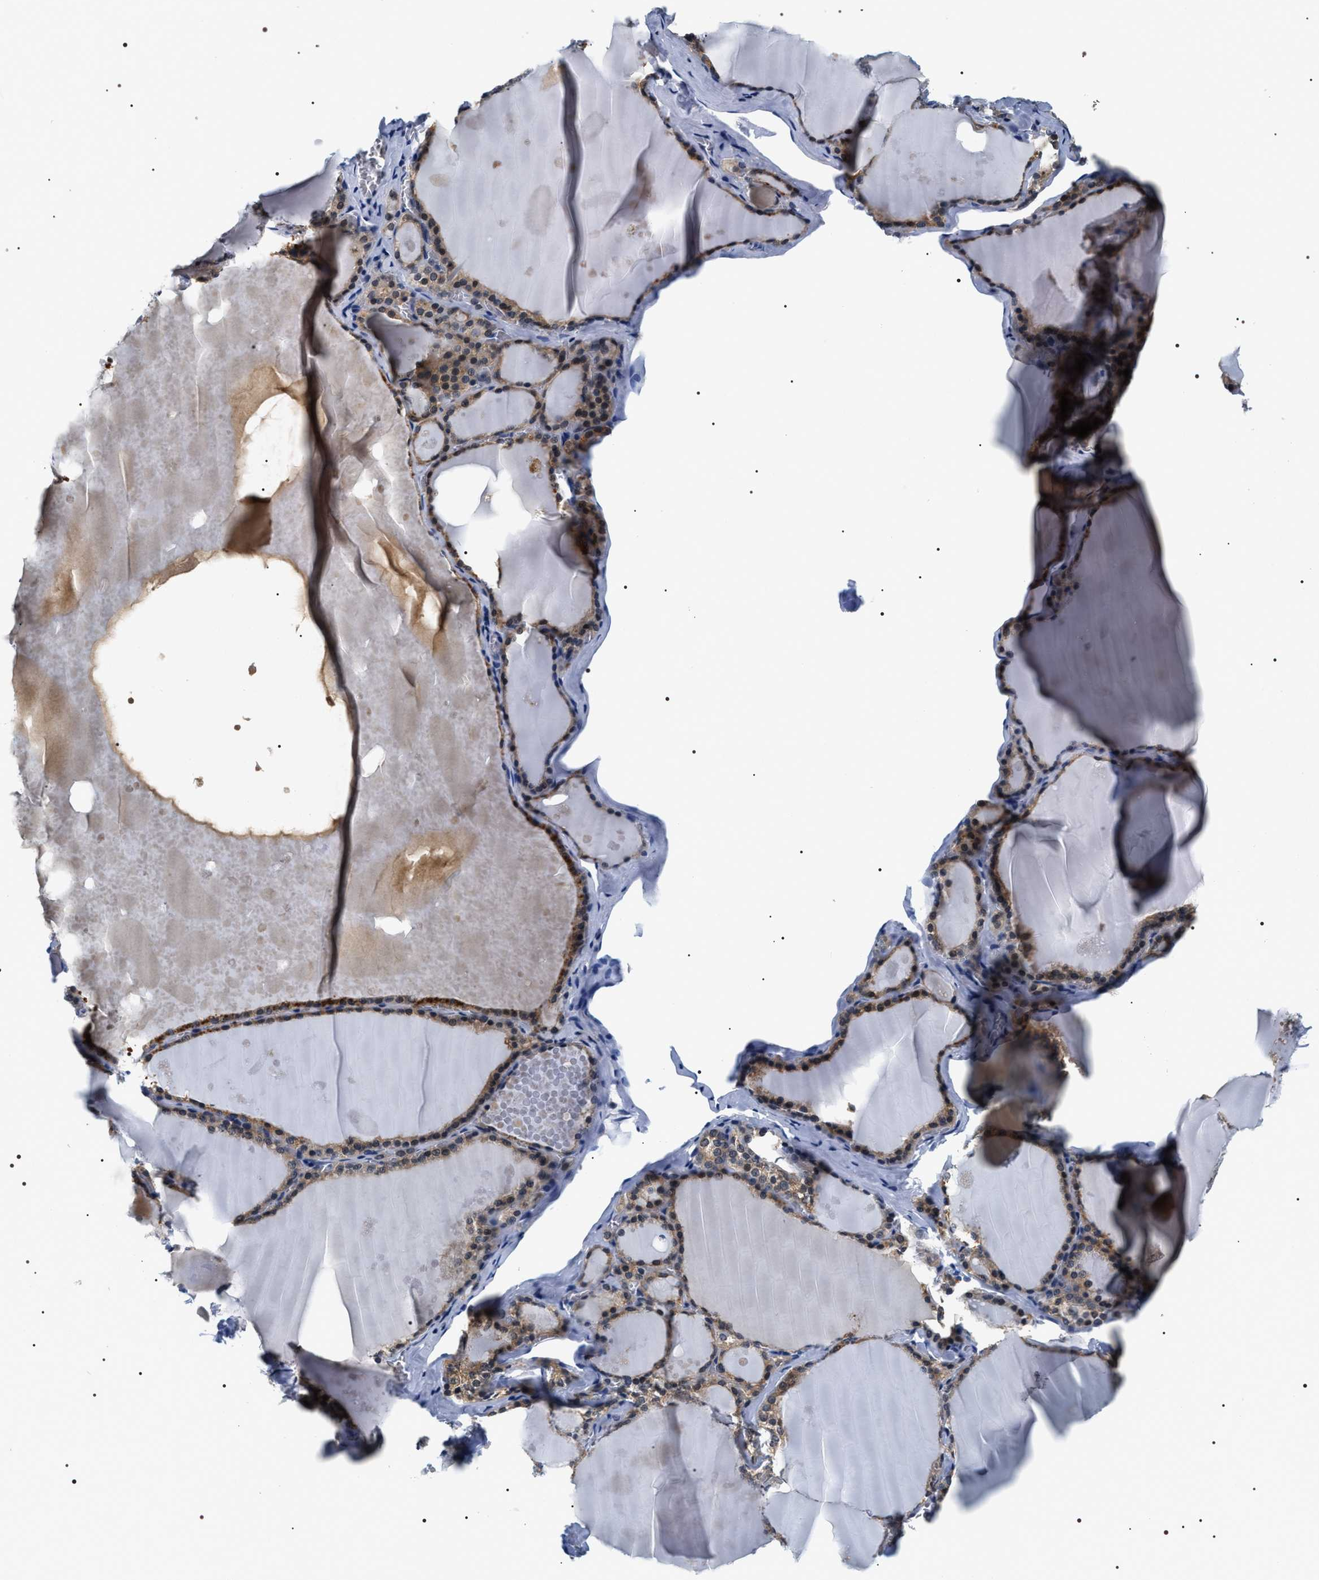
{"staining": {"intensity": "weak", "quantity": ">75%", "location": "cytoplasmic/membranous,nuclear"}, "tissue": "thyroid gland", "cell_type": "Glandular cells", "image_type": "normal", "snomed": [{"axis": "morphology", "description": "Normal tissue, NOS"}, {"axis": "topography", "description": "Thyroid gland"}], "caption": "A brown stain highlights weak cytoplasmic/membranous,nuclear staining of a protein in glandular cells of benign thyroid gland.", "gene": "BAG2", "patient": {"sex": "male", "age": 56}}